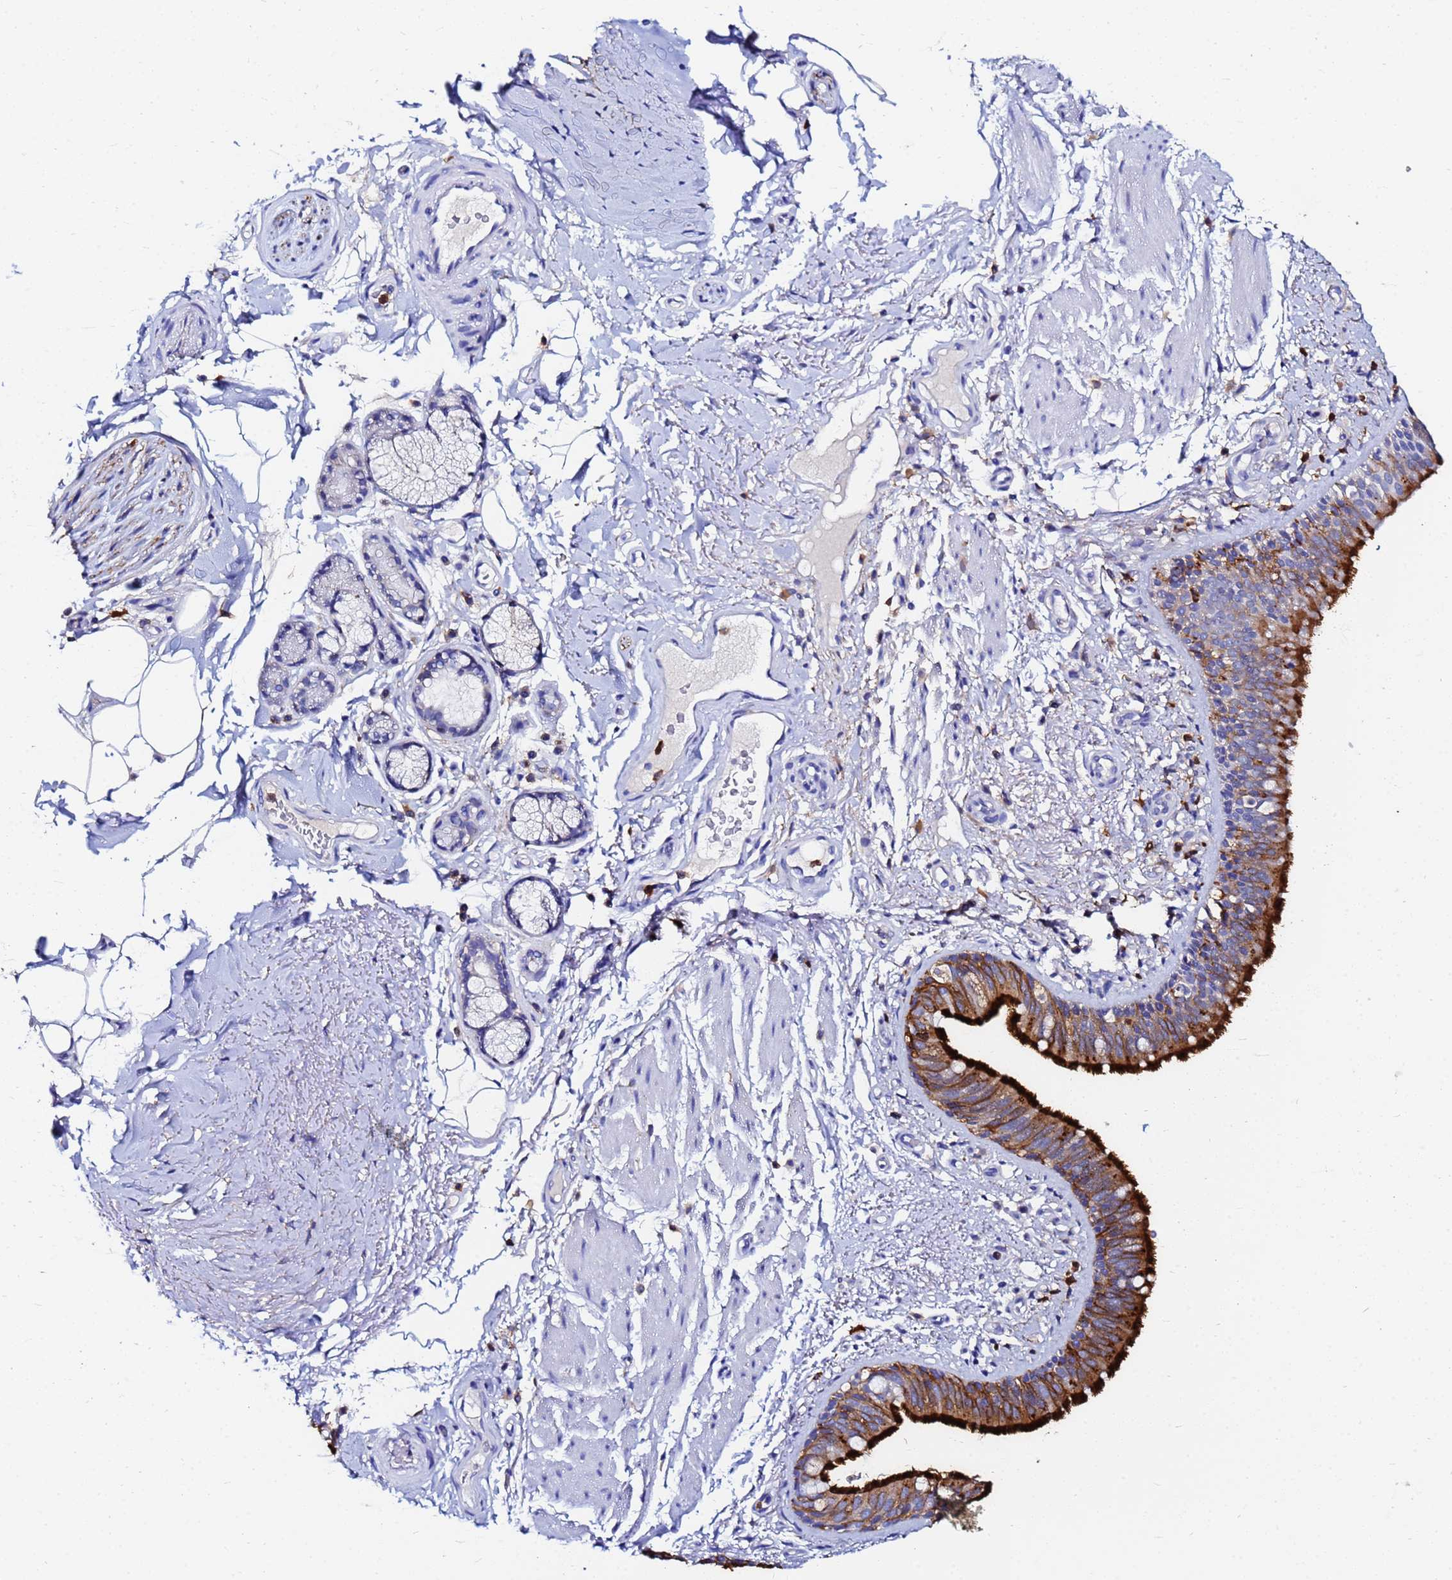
{"staining": {"intensity": "strong", "quantity": ">75%", "location": "cytoplasmic/membranous"}, "tissue": "bronchus", "cell_type": "Respiratory epithelial cells", "image_type": "normal", "snomed": [{"axis": "morphology", "description": "Normal tissue, NOS"}, {"axis": "morphology", "description": "Neoplasm, uncertain whether benign or malignant"}, {"axis": "topography", "description": "Bronchus"}, {"axis": "topography", "description": "Lung"}], "caption": "IHC (DAB (3,3'-diaminobenzidine)) staining of unremarkable human bronchus shows strong cytoplasmic/membranous protein expression in about >75% of respiratory epithelial cells.", "gene": "BASP1", "patient": {"sex": "male", "age": 55}}